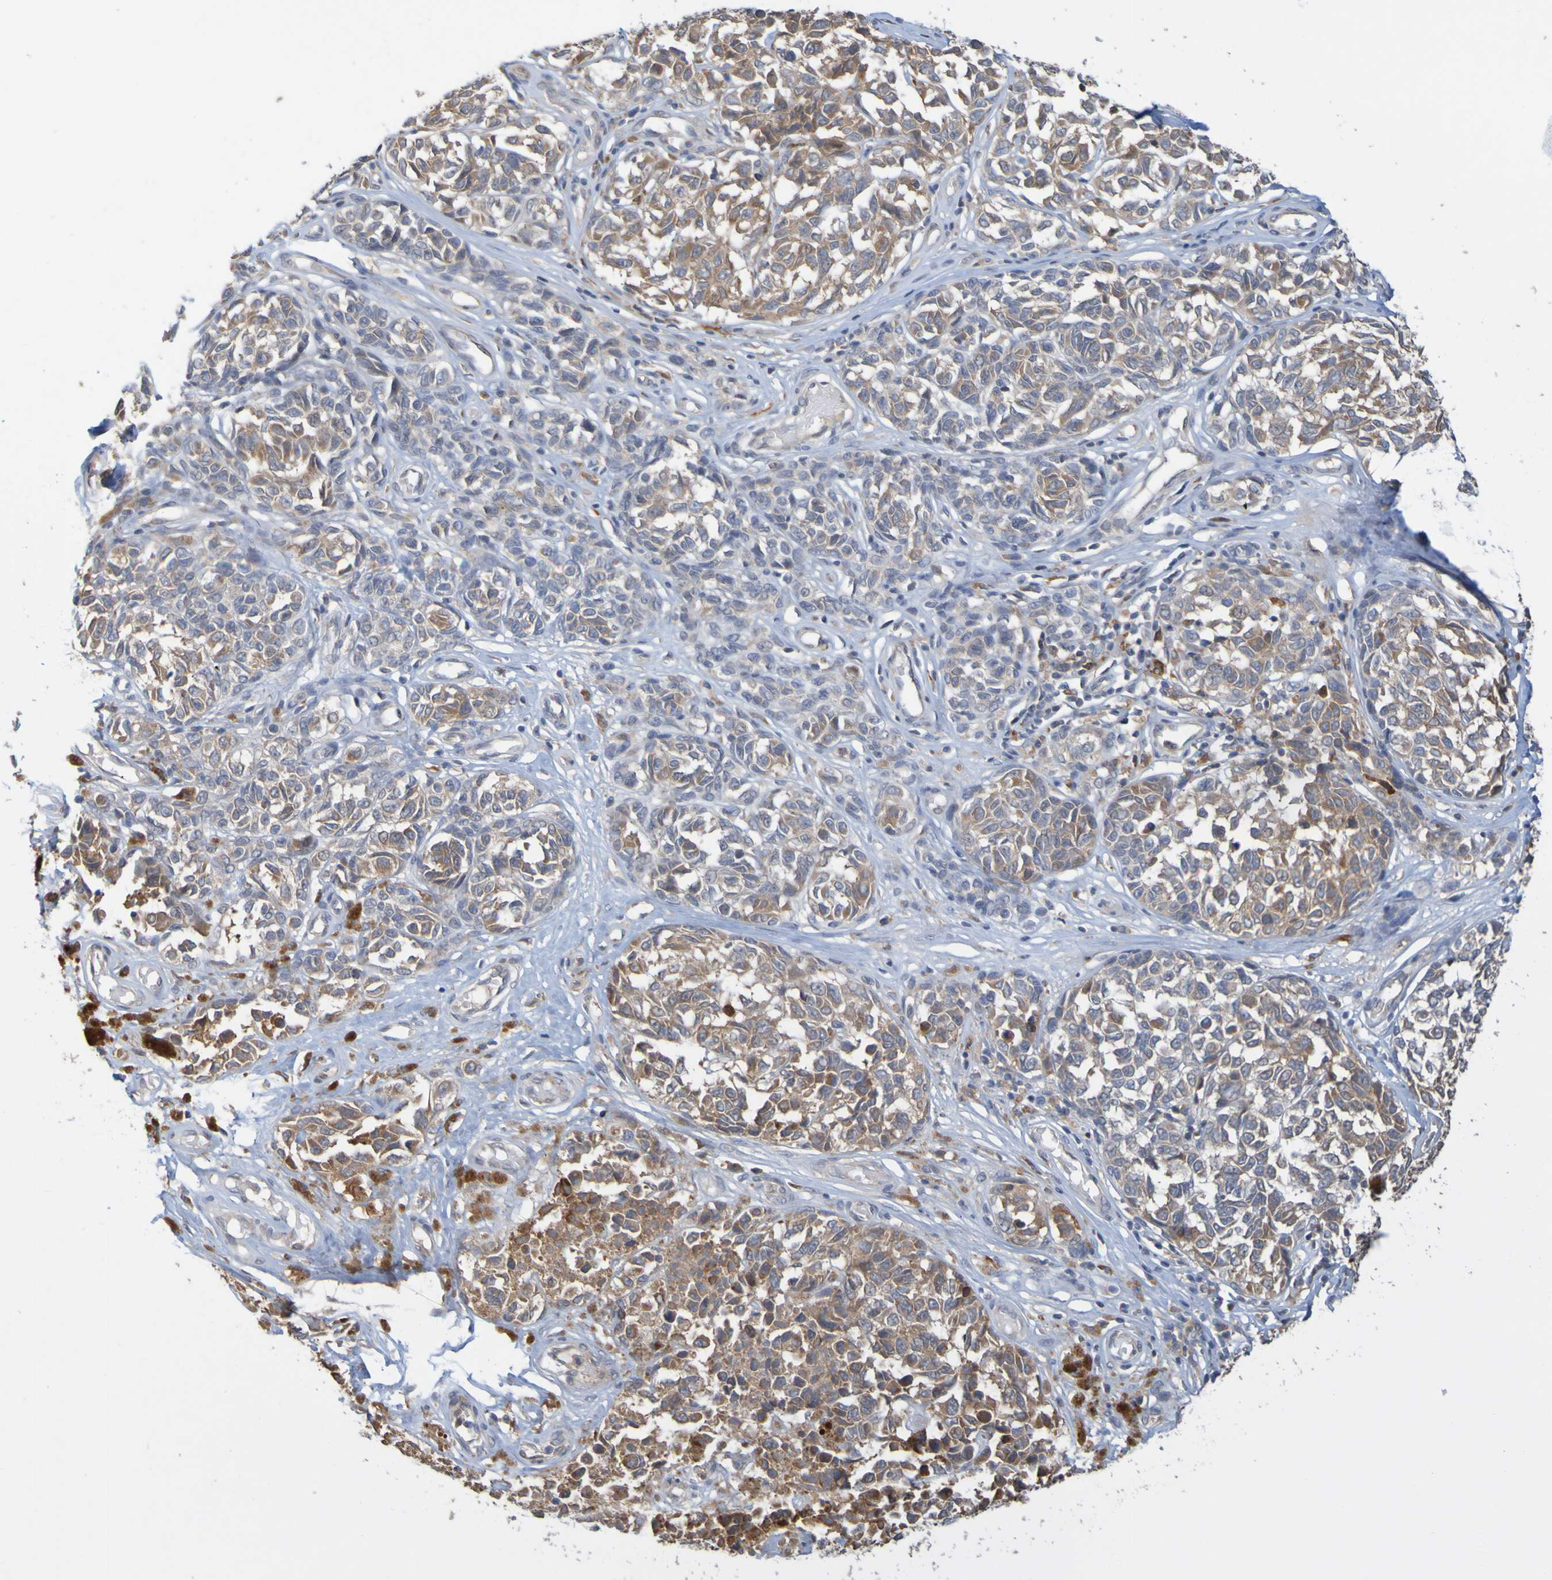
{"staining": {"intensity": "weak", "quantity": ">75%", "location": "cytoplasmic/membranous"}, "tissue": "melanoma", "cell_type": "Tumor cells", "image_type": "cancer", "snomed": [{"axis": "morphology", "description": "Malignant melanoma, NOS"}, {"axis": "topography", "description": "Skin"}], "caption": "Protein expression analysis of human malignant melanoma reveals weak cytoplasmic/membranous staining in about >75% of tumor cells. (brown staining indicates protein expression, while blue staining denotes nuclei).", "gene": "NAV2", "patient": {"sex": "female", "age": 64}}